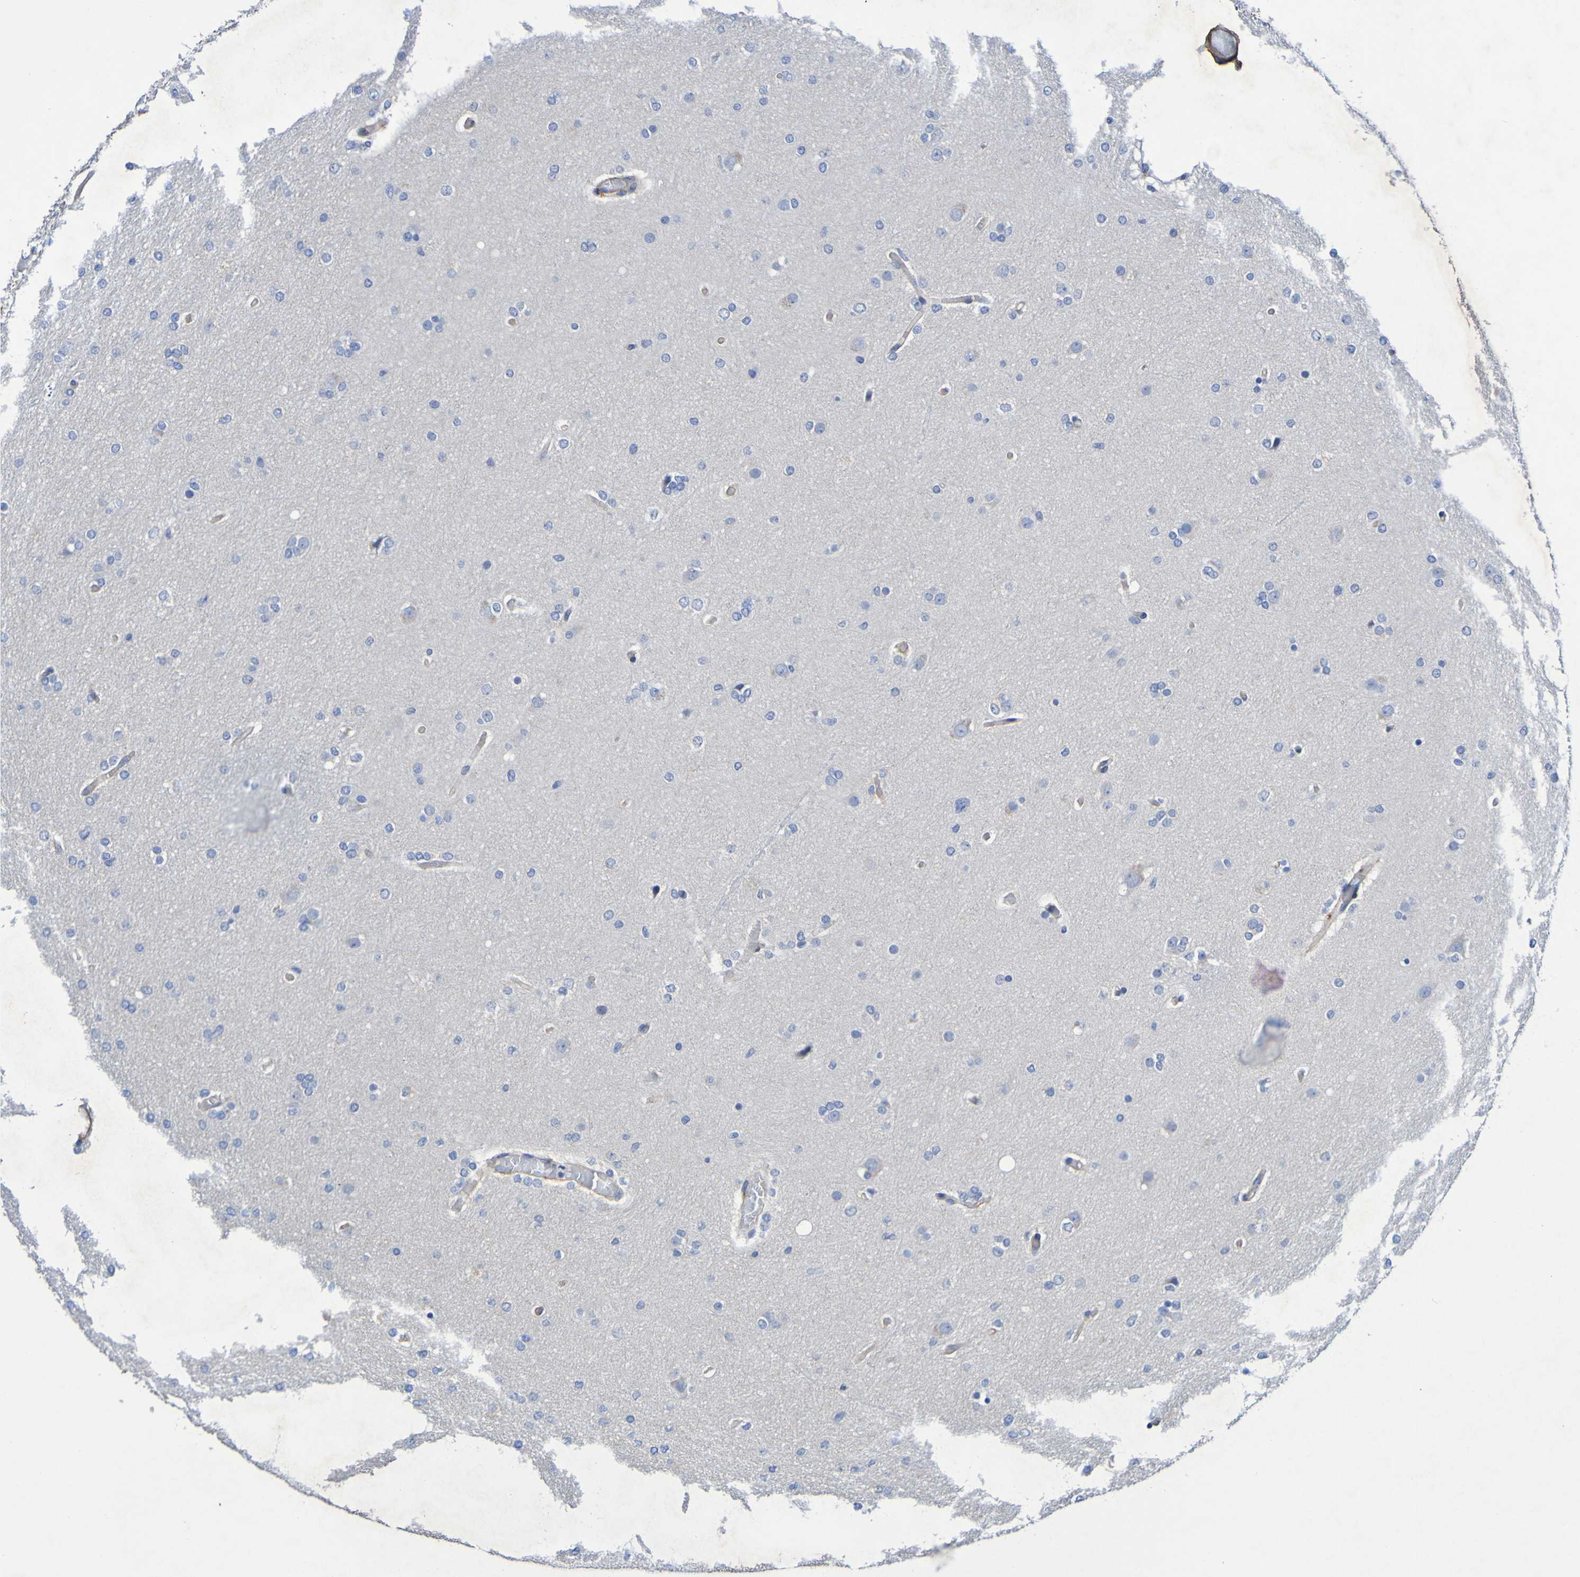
{"staining": {"intensity": "negative", "quantity": "none", "location": "none"}, "tissue": "glioma", "cell_type": "Tumor cells", "image_type": "cancer", "snomed": [{"axis": "morphology", "description": "Glioma, malignant, High grade"}, {"axis": "topography", "description": "Cerebral cortex"}], "caption": "High power microscopy micrograph of an immunohistochemistry (IHC) photomicrograph of glioma, revealing no significant positivity in tumor cells.", "gene": "SRPRB", "patient": {"sex": "female", "age": 36}}